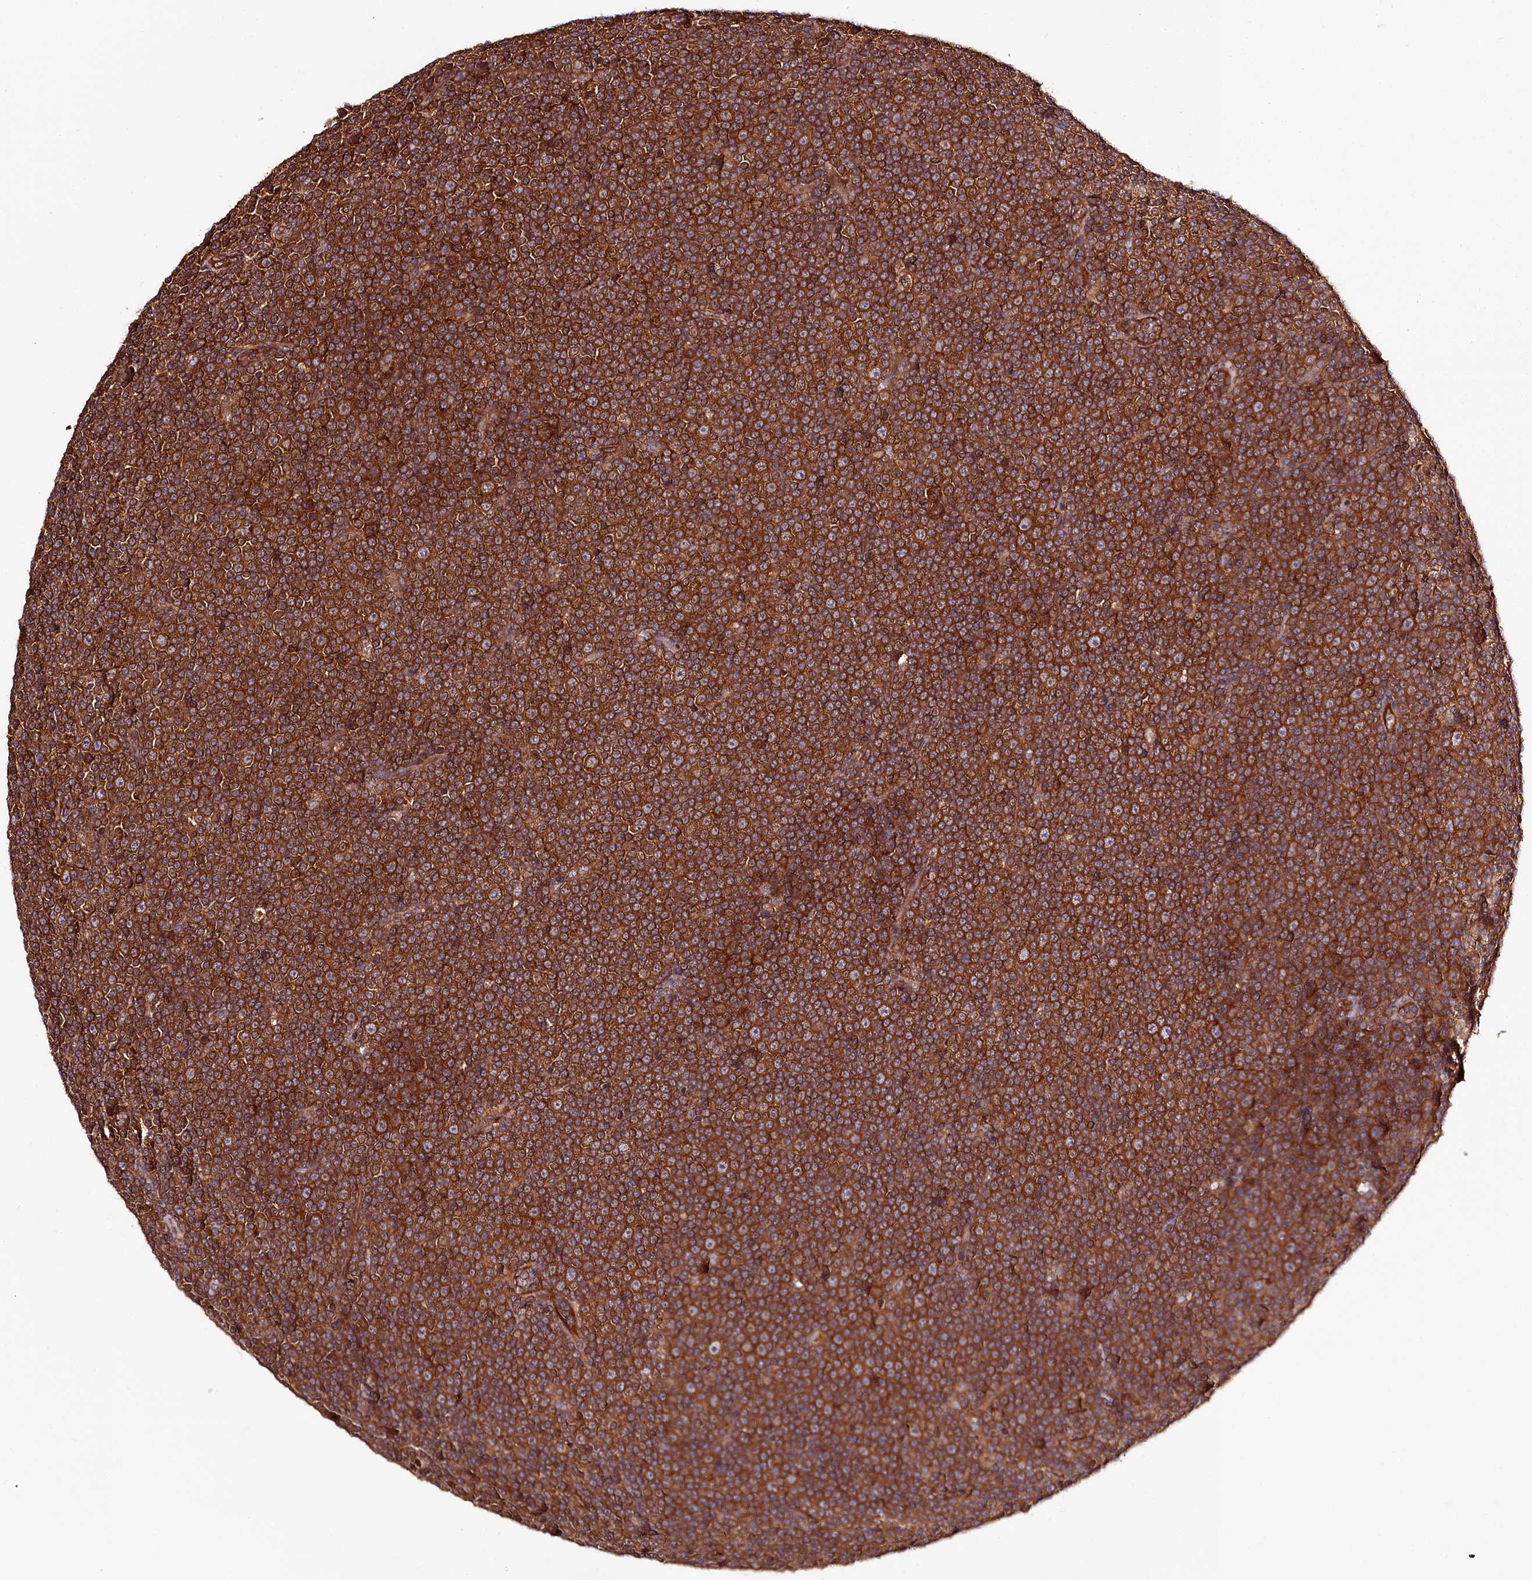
{"staining": {"intensity": "strong", "quantity": ">75%", "location": "cytoplasmic/membranous"}, "tissue": "lymphoma", "cell_type": "Tumor cells", "image_type": "cancer", "snomed": [{"axis": "morphology", "description": "Malignant lymphoma, non-Hodgkin's type, Low grade"}, {"axis": "topography", "description": "Lymph node"}], "caption": "Human lymphoma stained with a protein marker reveals strong staining in tumor cells.", "gene": "TARS1", "patient": {"sex": "female", "age": 67}}